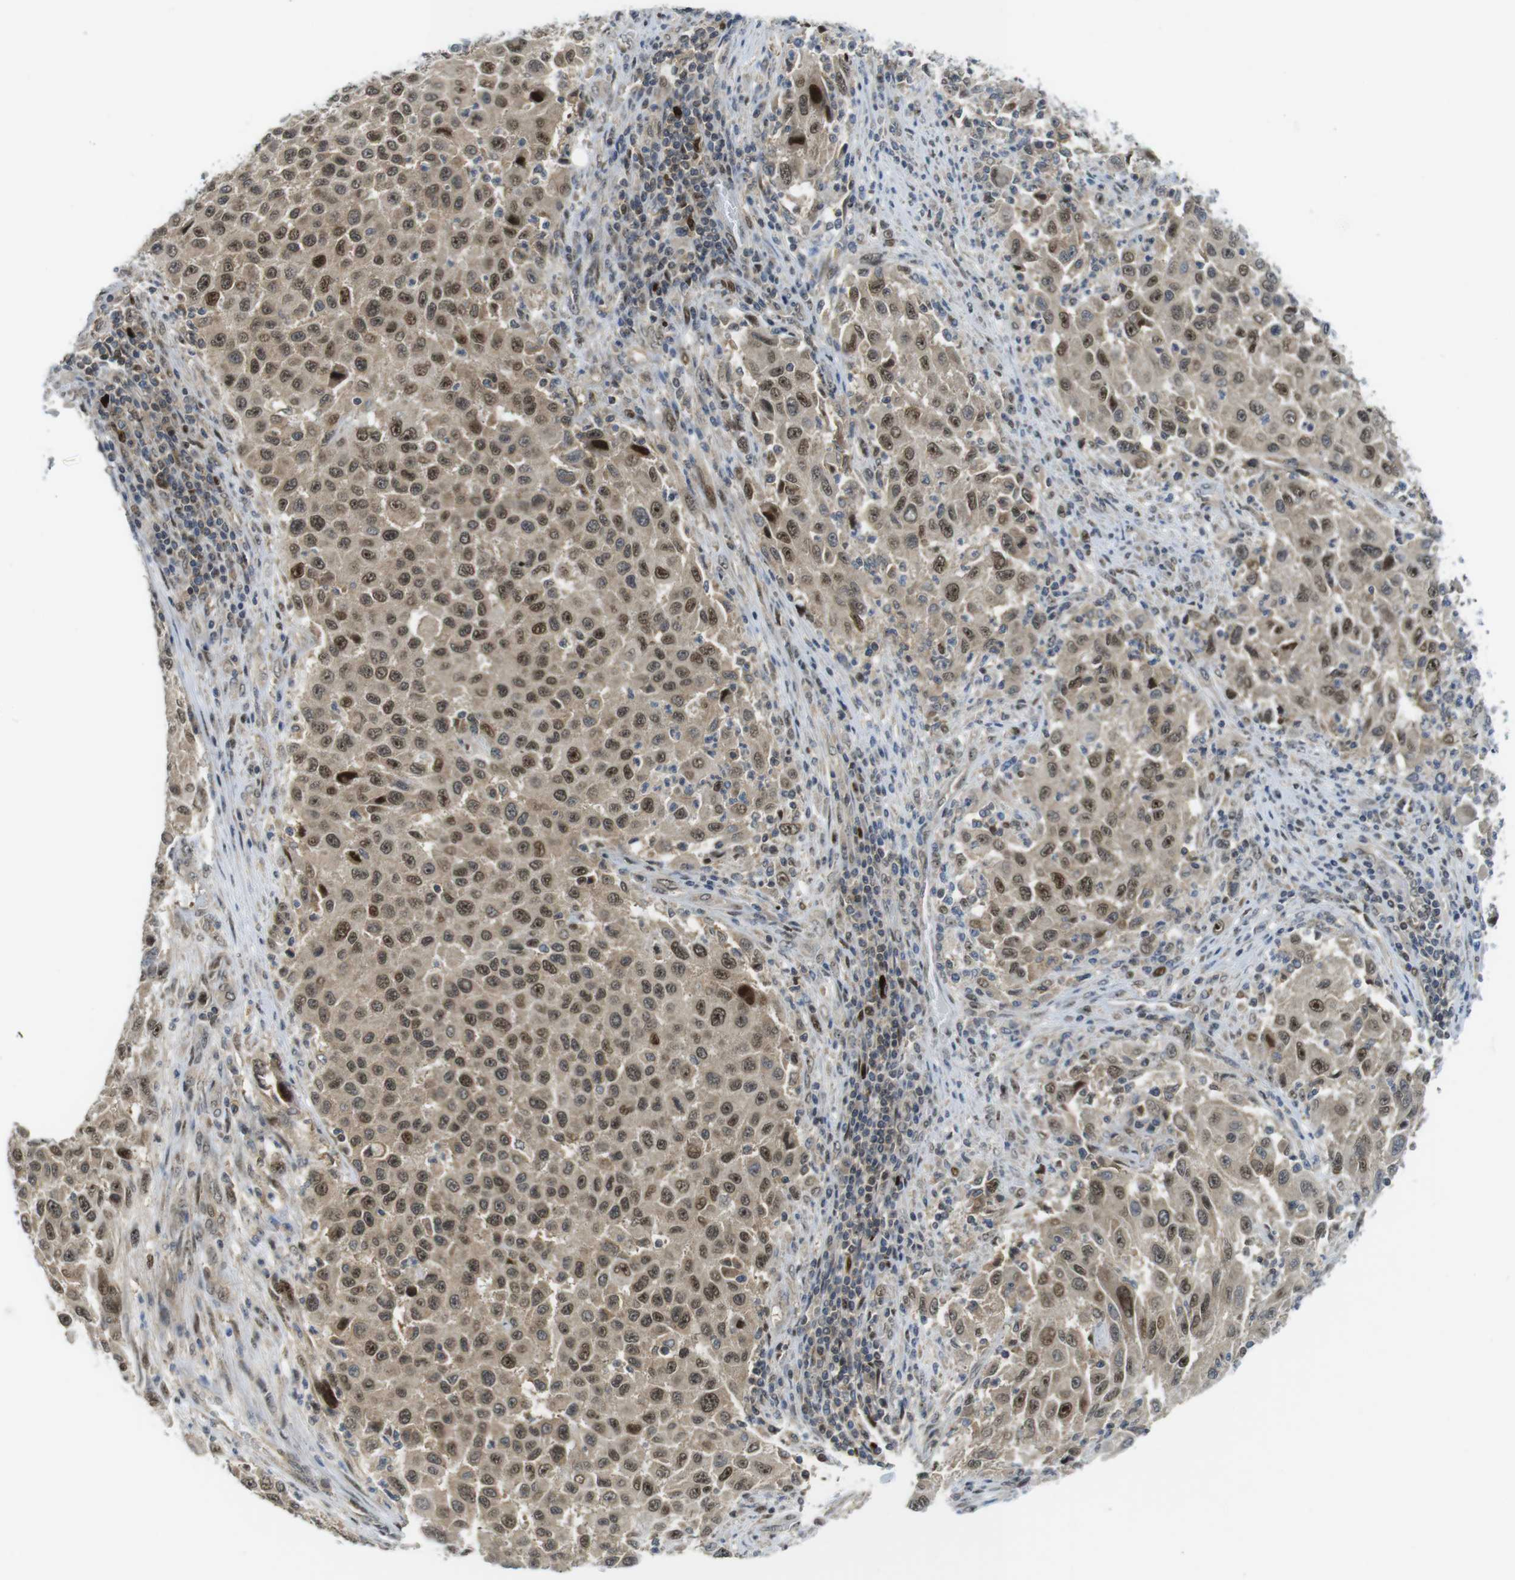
{"staining": {"intensity": "moderate", "quantity": ">75%", "location": "cytoplasmic/membranous,nuclear"}, "tissue": "melanoma", "cell_type": "Tumor cells", "image_type": "cancer", "snomed": [{"axis": "morphology", "description": "Malignant melanoma, Metastatic site"}, {"axis": "topography", "description": "Lymph node"}], "caption": "IHC staining of melanoma, which exhibits medium levels of moderate cytoplasmic/membranous and nuclear staining in approximately >75% of tumor cells indicating moderate cytoplasmic/membranous and nuclear protein positivity. The staining was performed using DAB (brown) for protein detection and nuclei were counterstained in hematoxylin (blue).", "gene": "RCC1", "patient": {"sex": "male", "age": 61}}